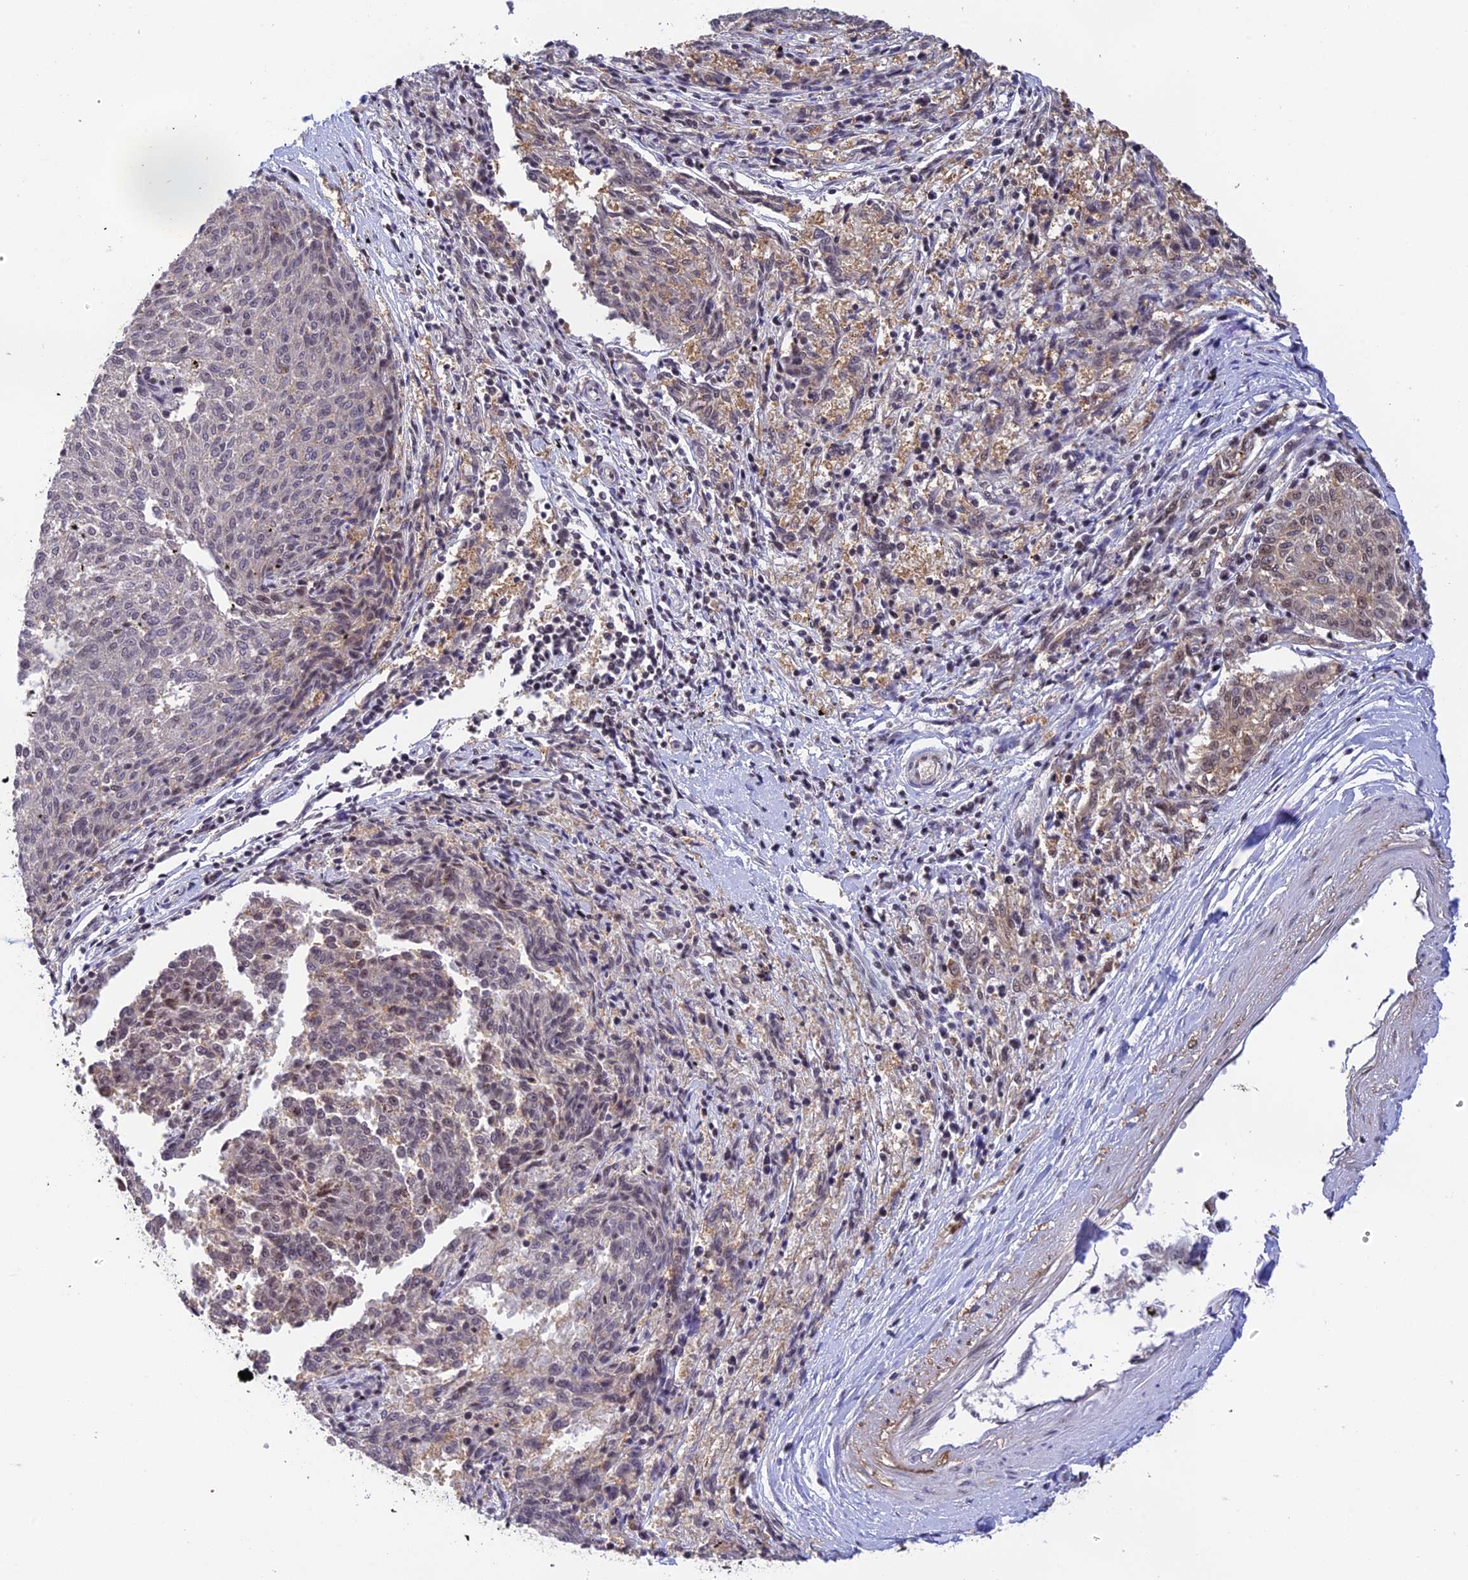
{"staining": {"intensity": "negative", "quantity": "none", "location": "none"}, "tissue": "melanoma", "cell_type": "Tumor cells", "image_type": "cancer", "snomed": [{"axis": "morphology", "description": "Malignant melanoma, NOS"}, {"axis": "topography", "description": "Skin"}], "caption": "Tumor cells are negative for brown protein staining in malignant melanoma. Nuclei are stained in blue.", "gene": "THAP11", "patient": {"sex": "female", "age": 72}}